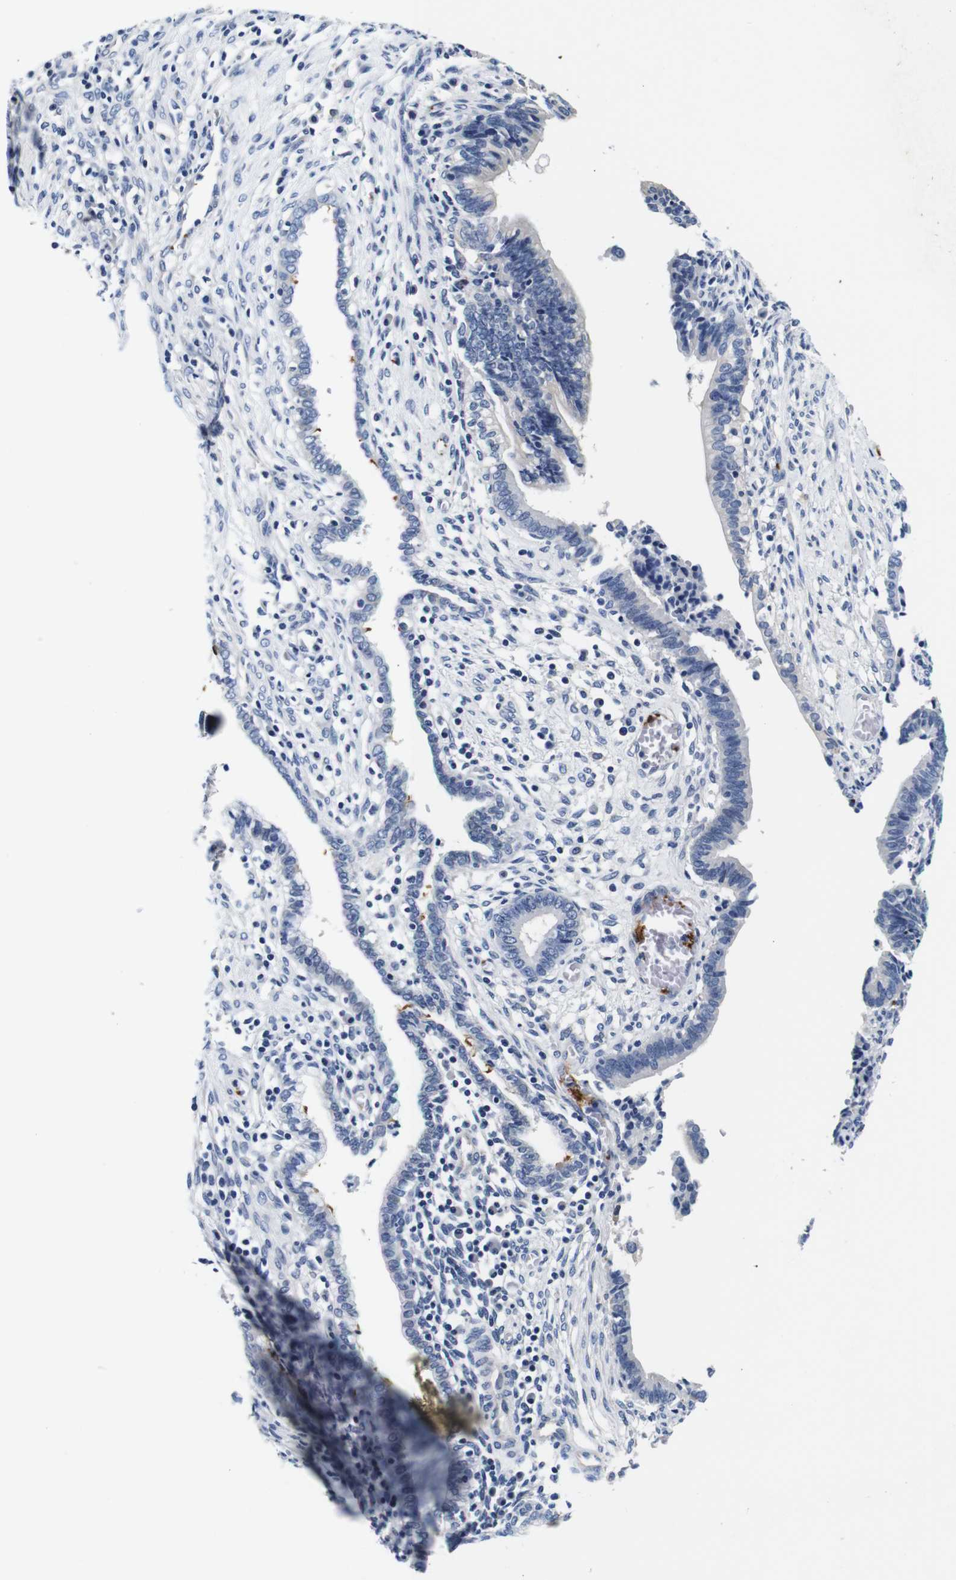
{"staining": {"intensity": "negative", "quantity": "none", "location": "none"}, "tissue": "cervical cancer", "cell_type": "Tumor cells", "image_type": "cancer", "snomed": [{"axis": "morphology", "description": "Adenocarcinoma, NOS"}, {"axis": "topography", "description": "Cervix"}], "caption": "The micrograph displays no significant staining in tumor cells of cervical cancer (adenocarcinoma).", "gene": "GP1BA", "patient": {"sex": "female", "age": 44}}